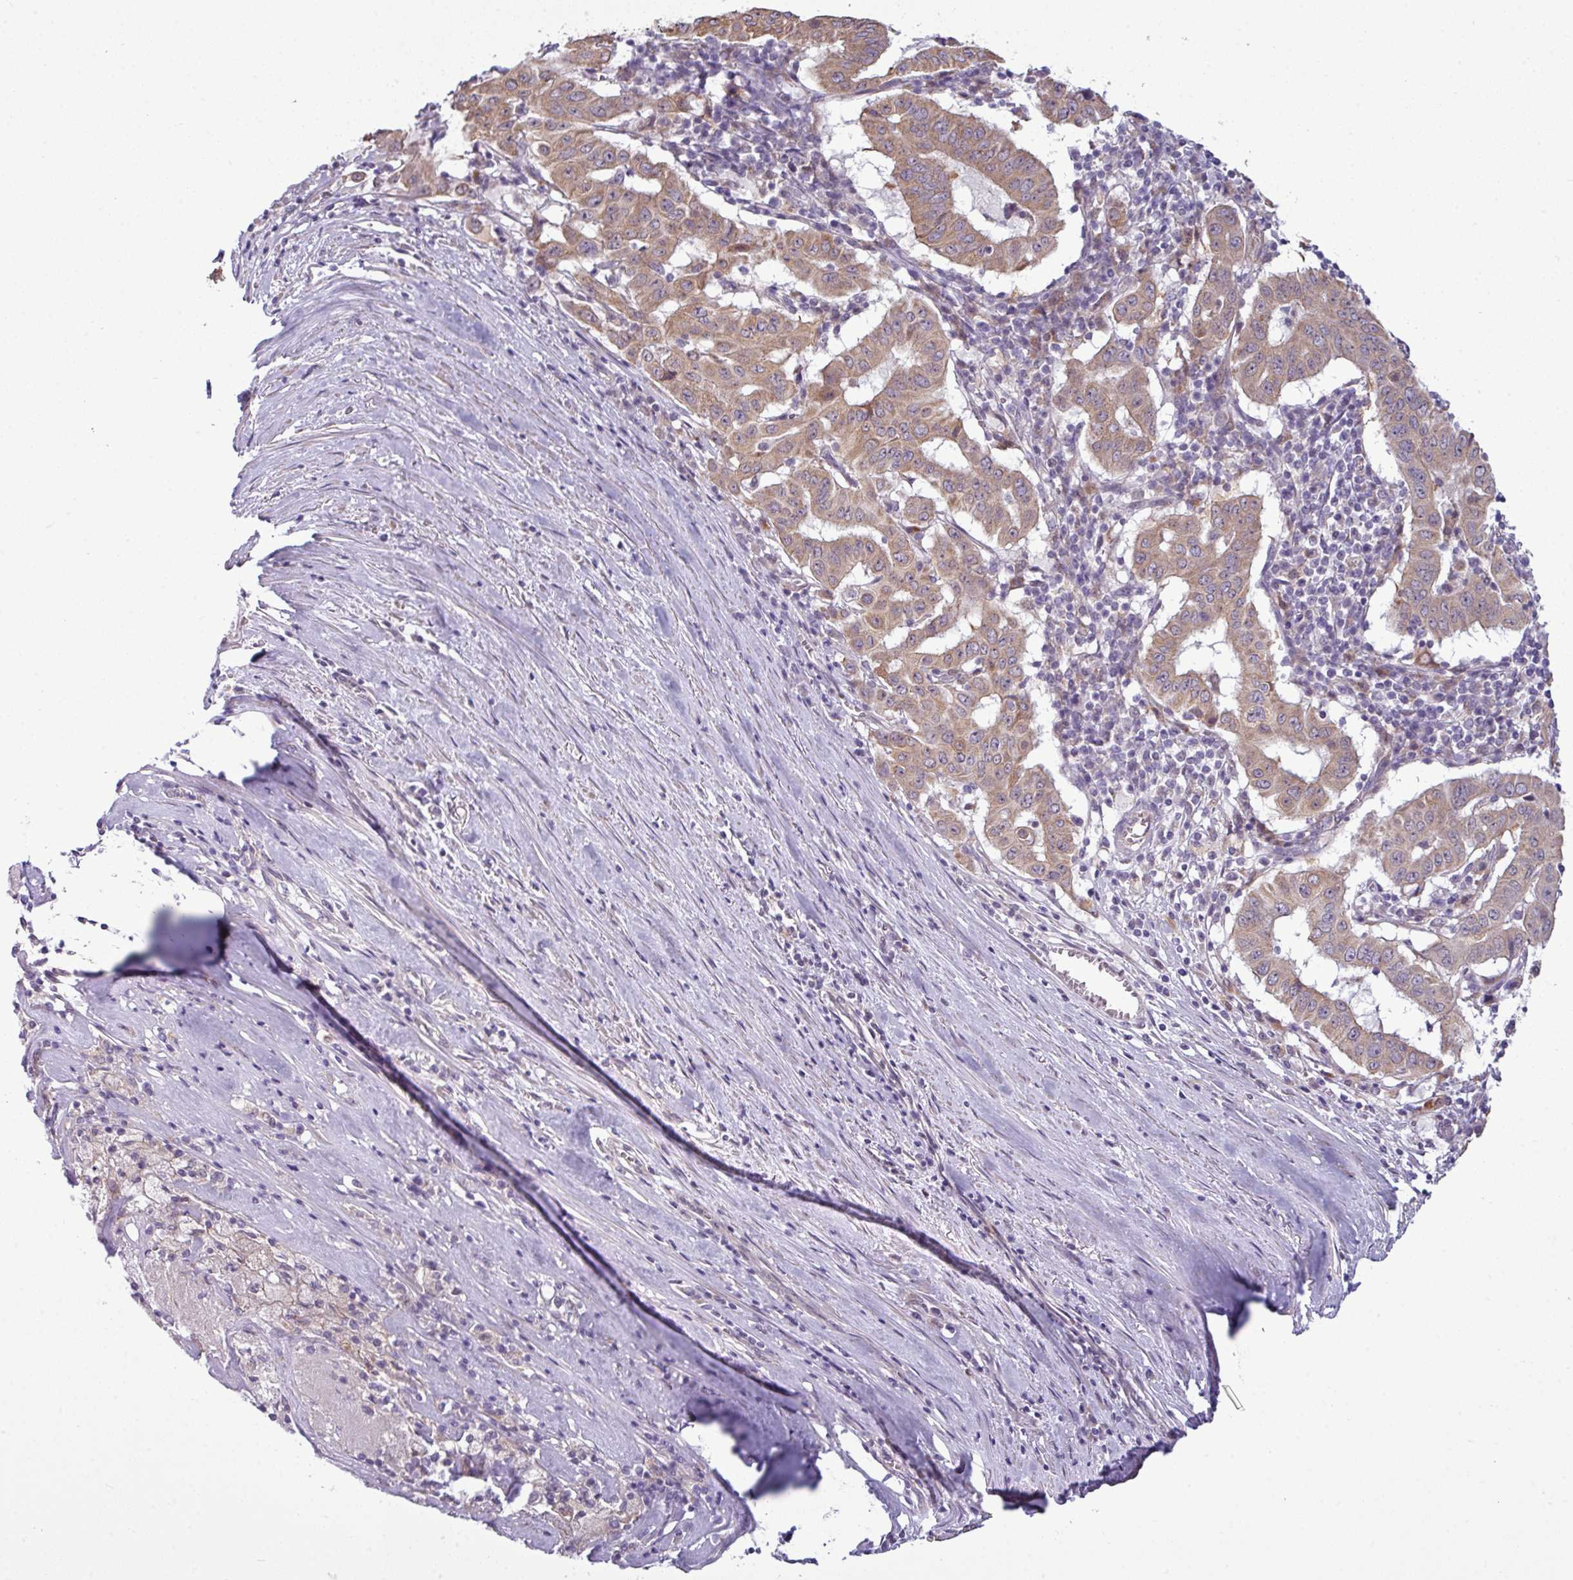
{"staining": {"intensity": "moderate", "quantity": ">75%", "location": "cytoplasmic/membranous"}, "tissue": "pancreatic cancer", "cell_type": "Tumor cells", "image_type": "cancer", "snomed": [{"axis": "morphology", "description": "Adenocarcinoma, NOS"}, {"axis": "topography", "description": "Pancreas"}], "caption": "Immunohistochemistry histopathology image of neoplastic tissue: human pancreatic adenocarcinoma stained using IHC demonstrates medium levels of moderate protein expression localized specifically in the cytoplasmic/membranous of tumor cells, appearing as a cytoplasmic/membranous brown color.", "gene": "ZNF217", "patient": {"sex": "male", "age": 63}}